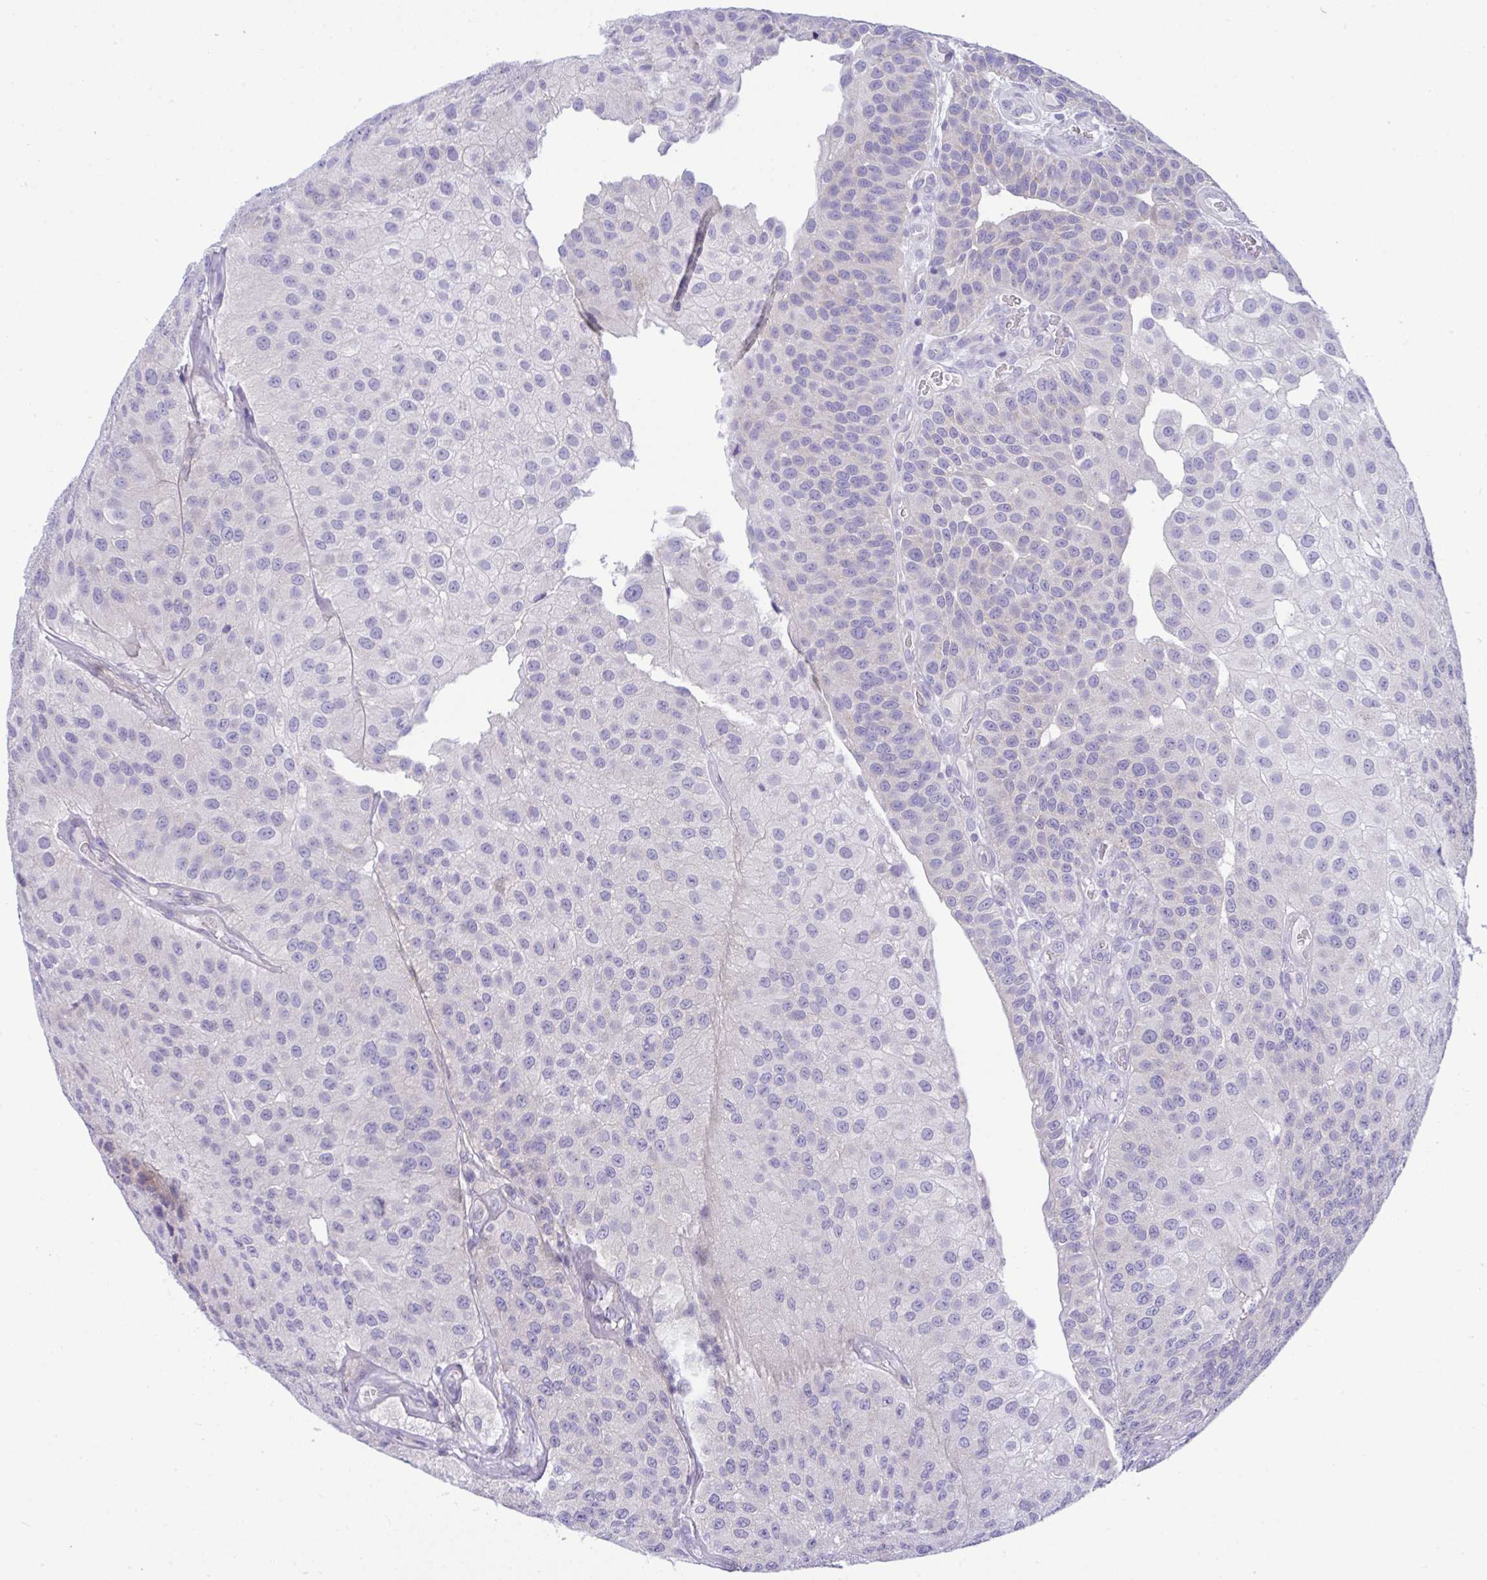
{"staining": {"intensity": "negative", "quantity": "none", "location": "none"}, "tissue": "urothelial cancer", "cell_type": "Tumor cells", "image_type": "cancer", "snomed": [{"axis": "morphology", "description": "Urothelial carcinoma, NOS"}, {"axis": "topography", "description": "Urinary bladder"}], "caption": "This is an immunohistochemistry (IHC) micrograph of transitional cell carcinoma. There is no staining in tumor cells.", "gene": "WDR97", "patient": {"sex": "male", "age": 87}}